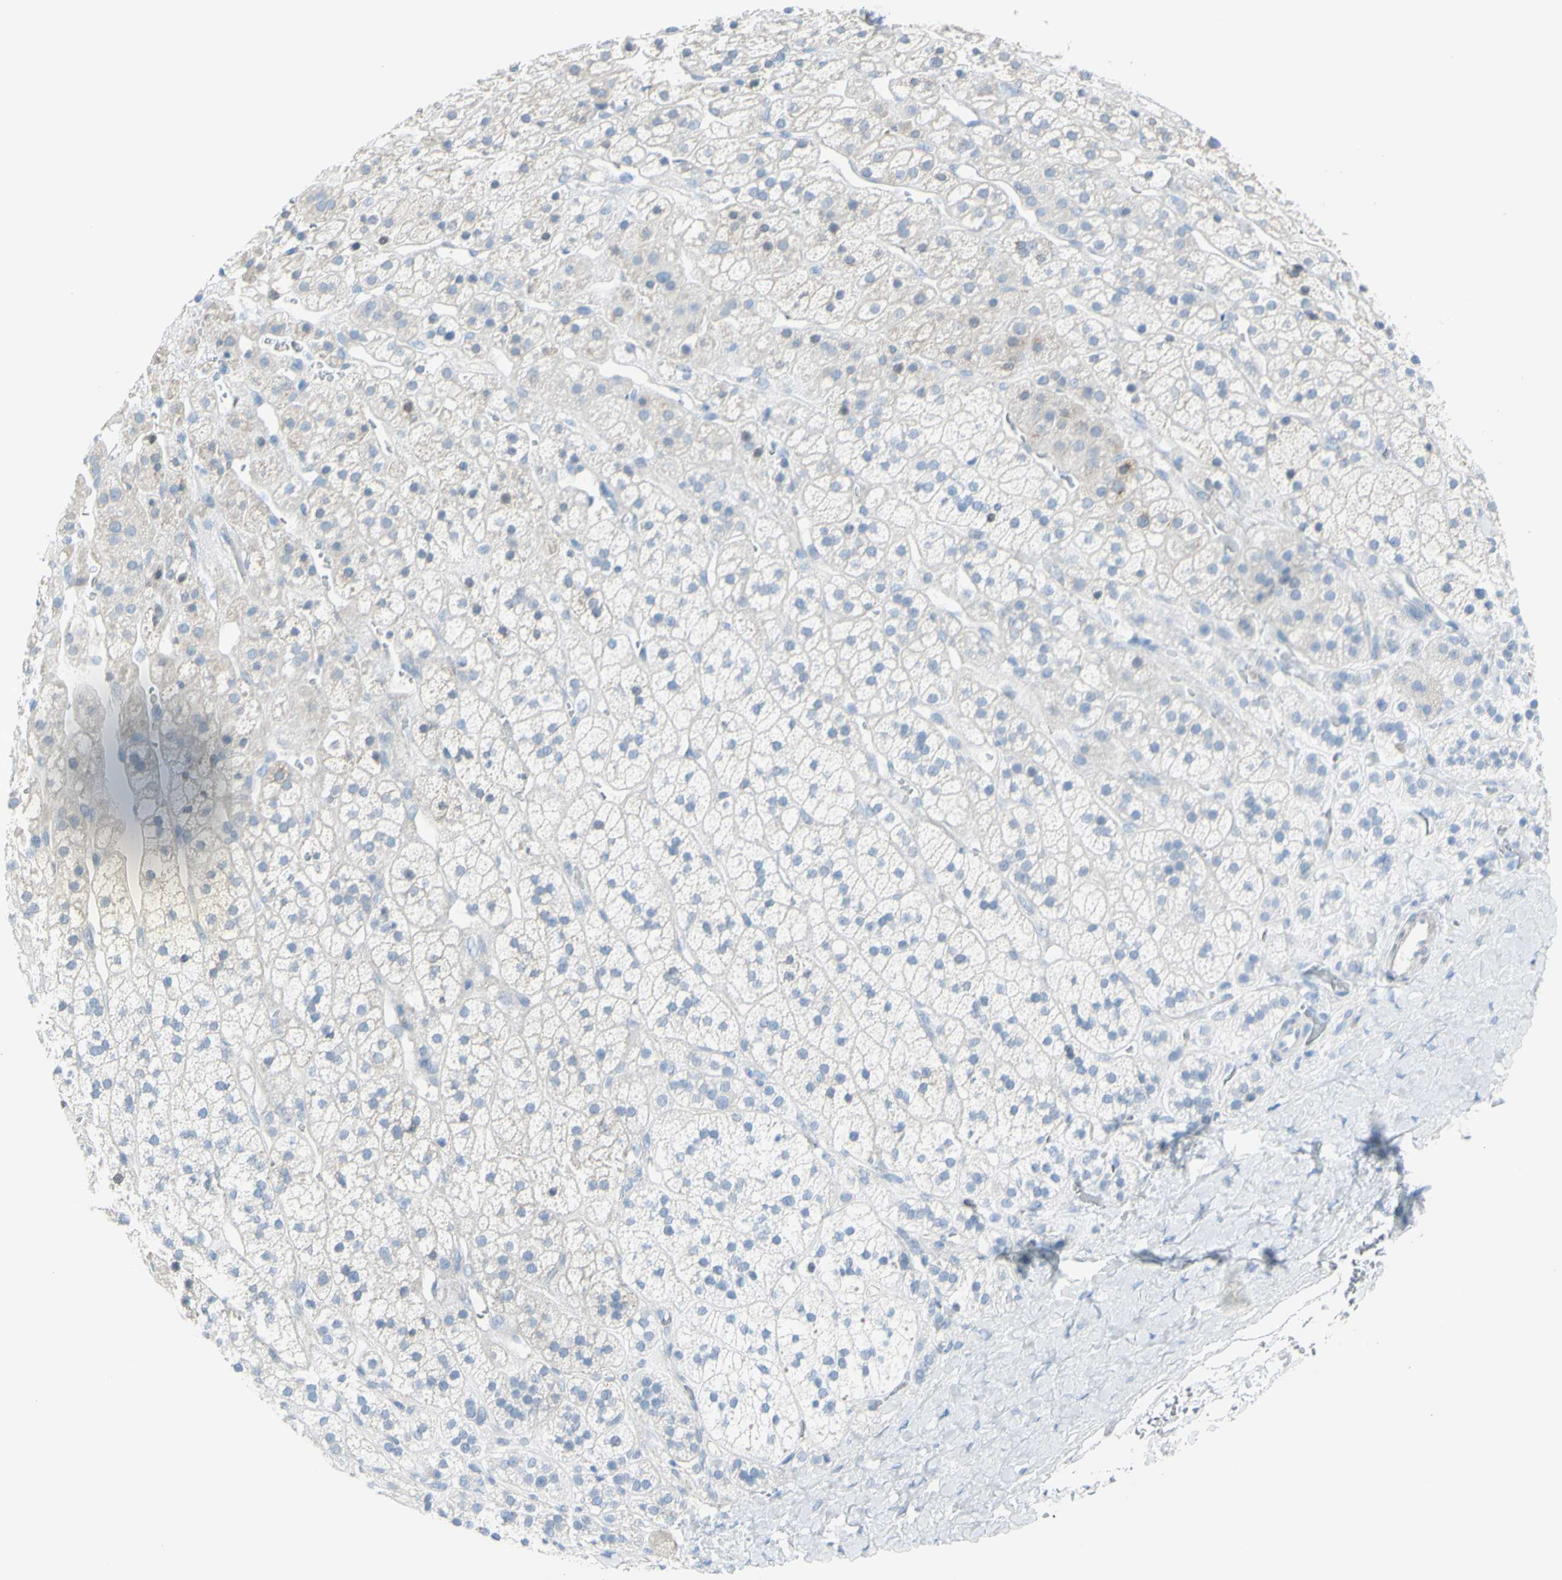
{"staining": {"intensity": "weak", "quantity": "<25%", "location": "cytoplasmic/membranous"}, "tissue": "adrenal gland", "cell_type": "Glandular cells", "image_type": "normal", "snomed": [{"axis": "morphology", "description": "Normal tissue, NOS"}, {"axis": "topography", "description": "Adrenal gland"}], "caption": "IHC of normal adrenal gland displays no positivity in glandular cells.", "gene": "TFPI2", "patient": {"sex": "male", "age": 56}}